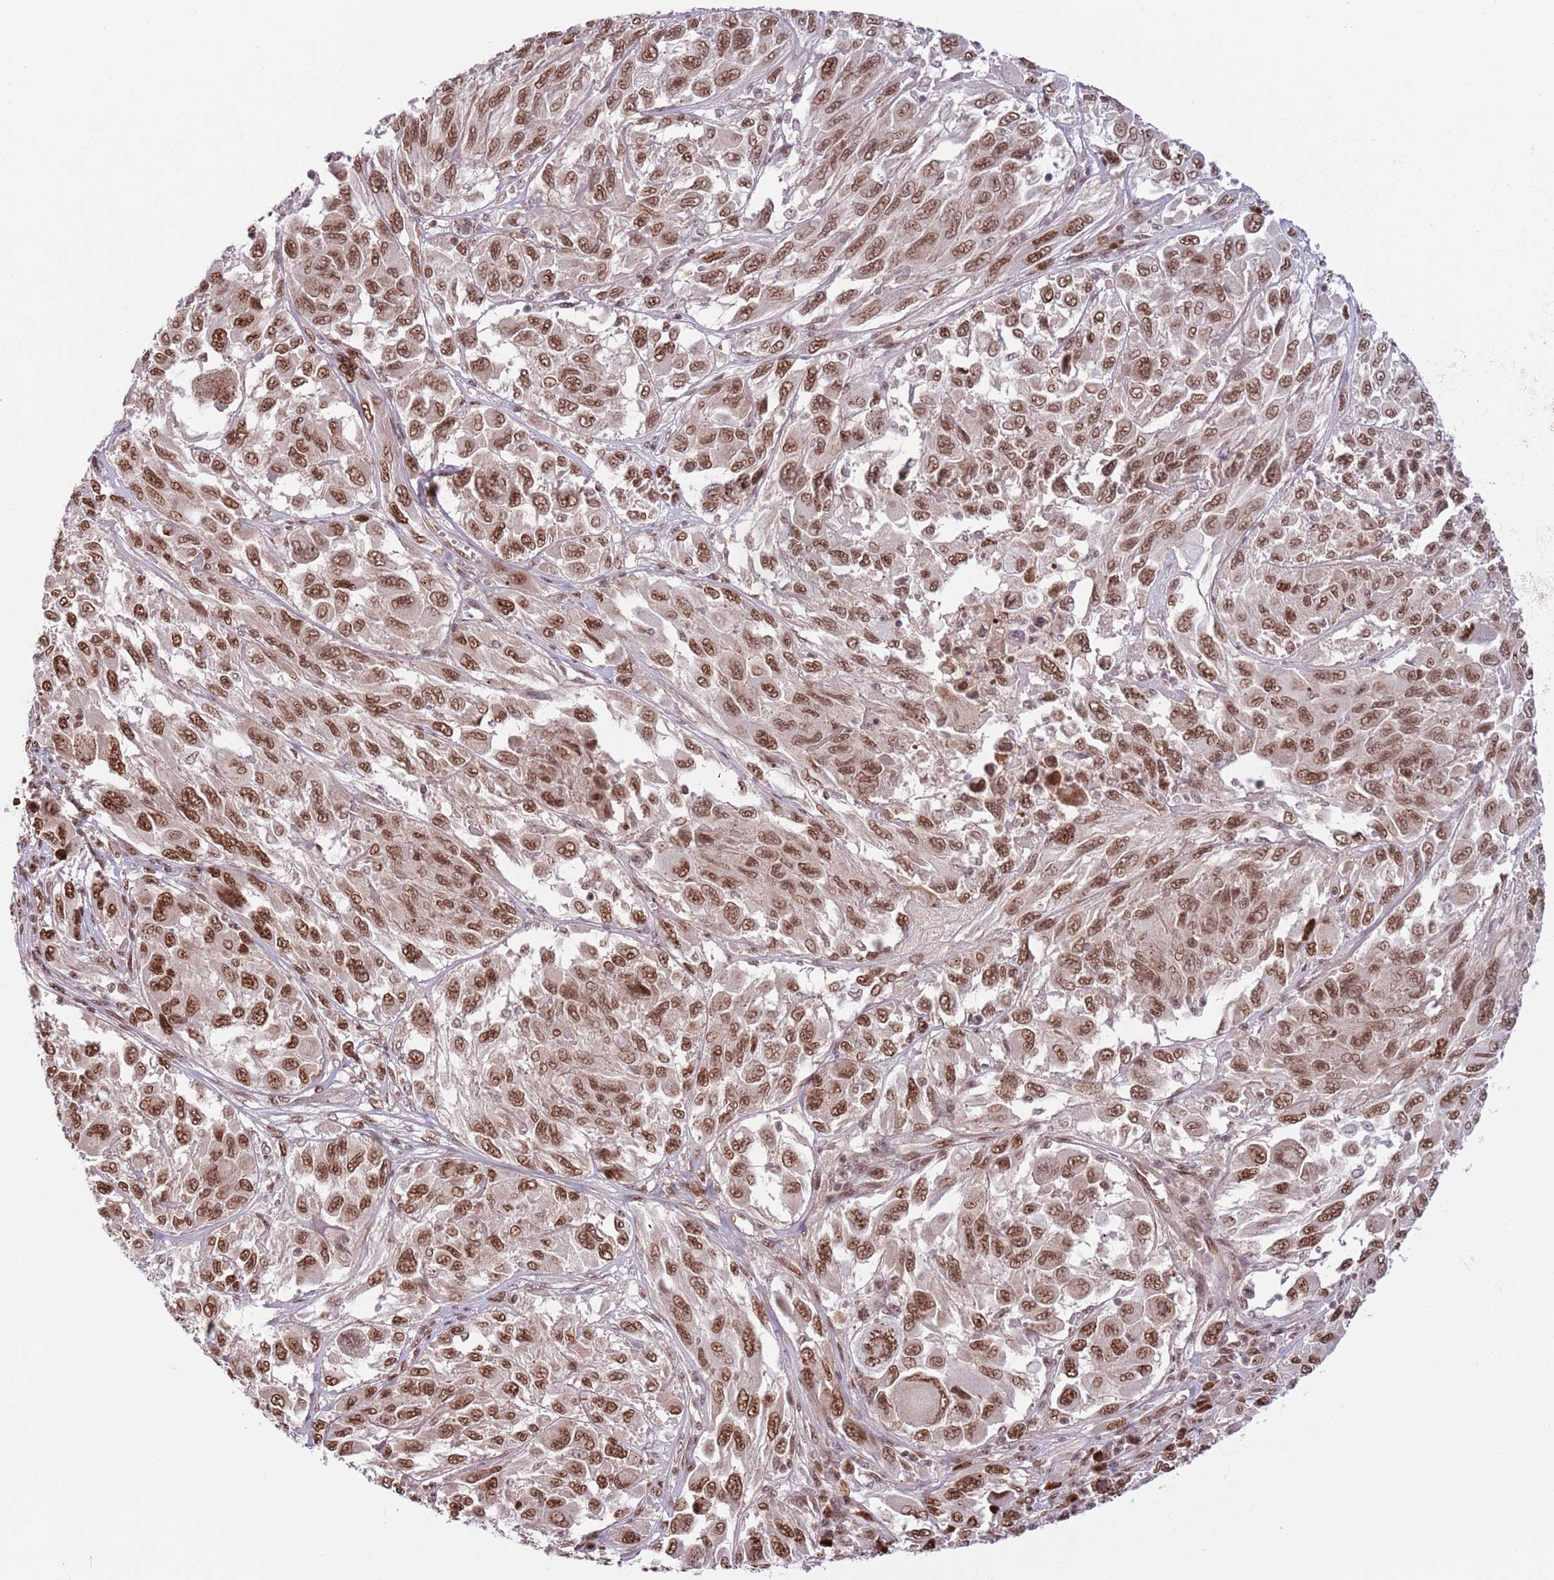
{"staining": {"intensity": "moderate", "quantity": ">75%", "location": "nuclear"}, "tissue": "melanoma", "cell_type": "Tumor cells", "image_type": "cancer", "snomed": [{"axis": "morphology", "description": "Malignant melanoma, NOS"}, {"axis": "topography", "description": "Skin"}], "caption": "Tumor cells display moderate nuclear expression in about >75% of cells in malignant melanoma. (Stains: DAB in brown, nuclei in blue, Microscopy: brightfield microscopy at high magnification).", "gene": "SIPA1L3", "patient": {"sex": "female", "age": 91}}